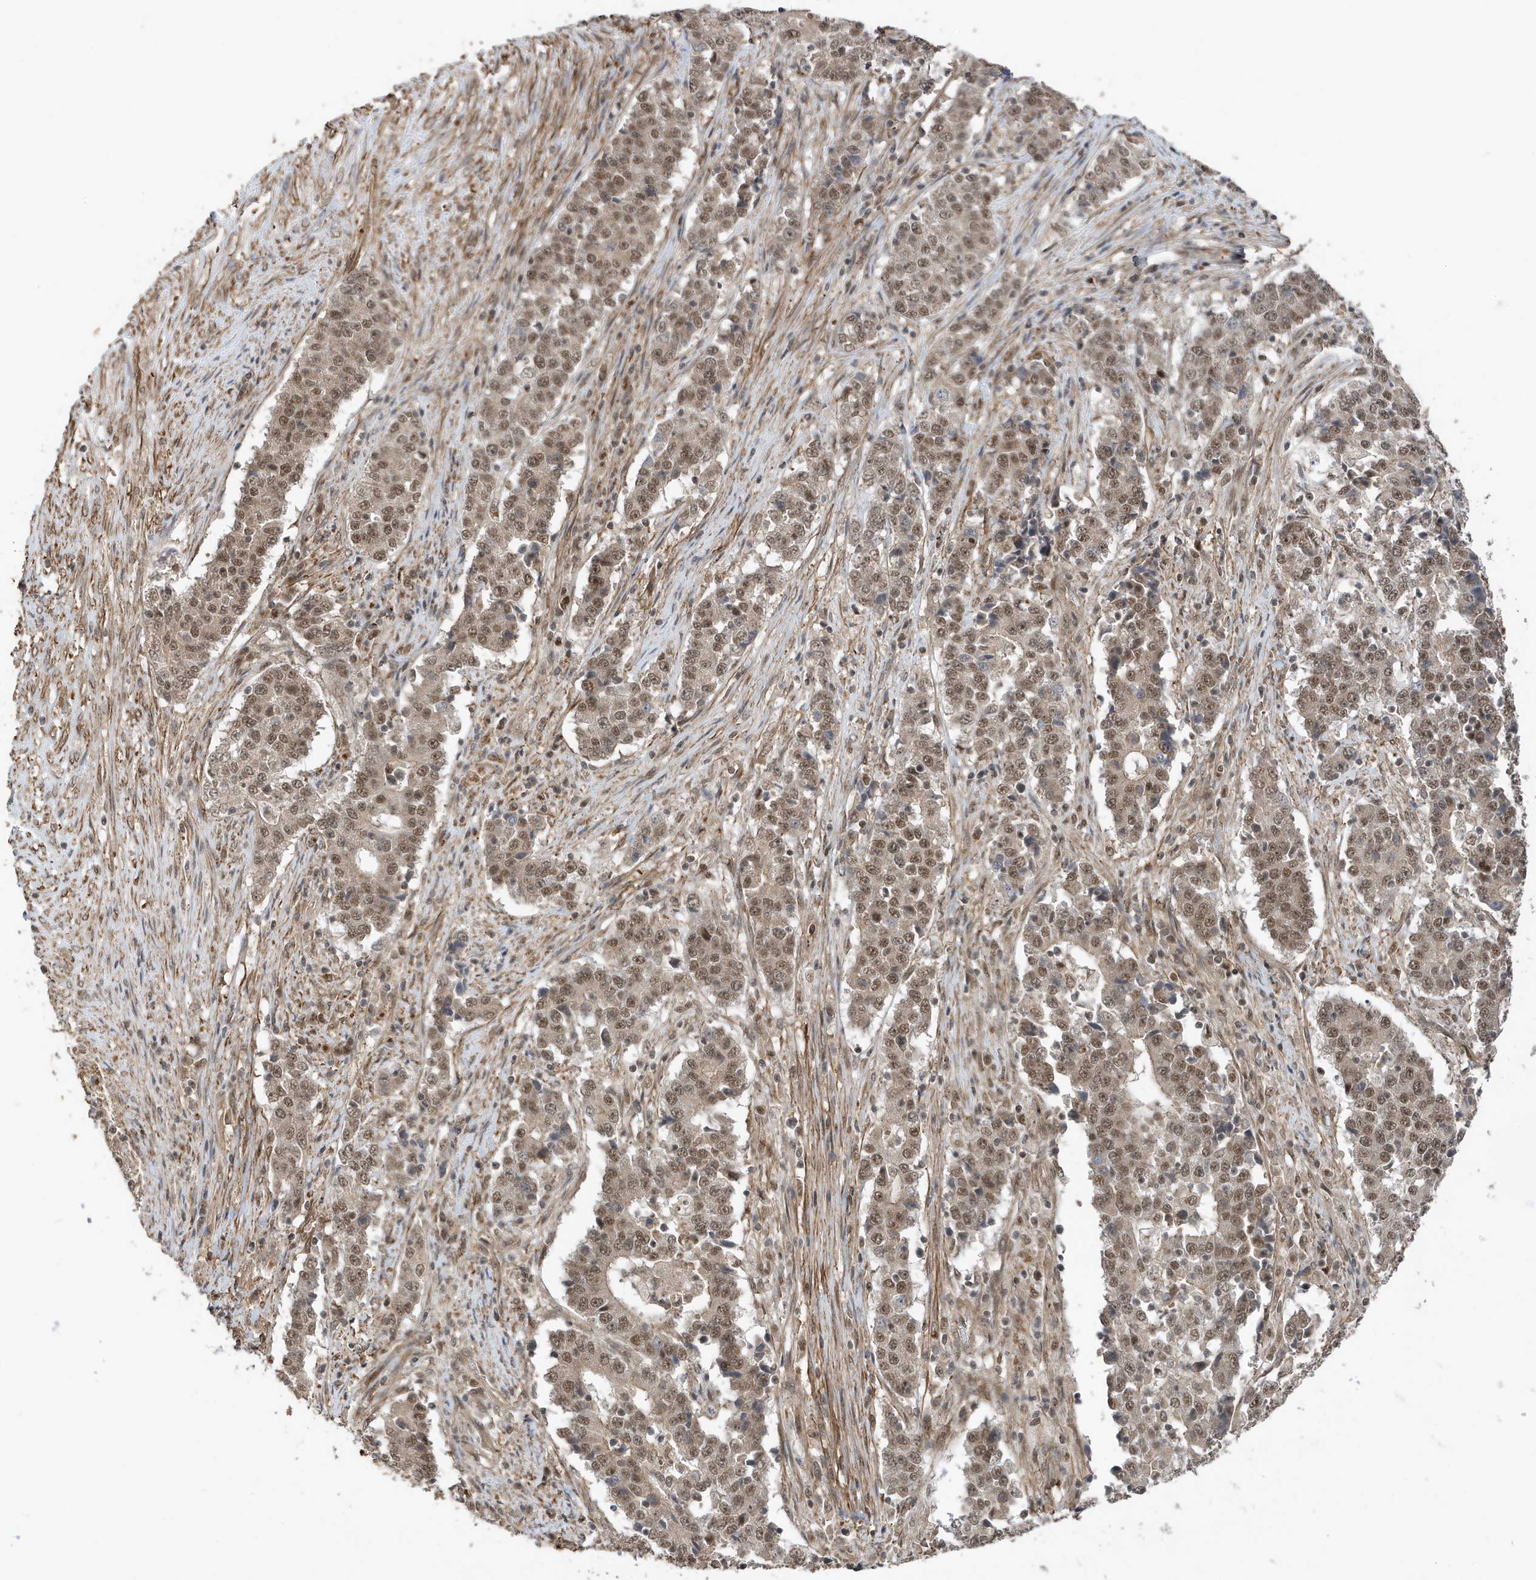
{"staining": {"intensity": "moderate", "quantity": "25%-75%", "location": "nuclear"}, "tissue": "stomach cancer", "cell_type": "Tumor cells", "image_type": "cancer", "snomed": [{"axis": "morphology", "description": "Adenocarcinoma, NOS"}, {"axis": "topography", "description": "Stomach"}], "caption": "Adenocarcinoma (stomach) stained with immunohistochemistry (IHC) shows moderate nuclear expression in about 25%-75% of tumor cells.", "gene": "MAST3", "patient": {"sex": "male", "age": 59}}